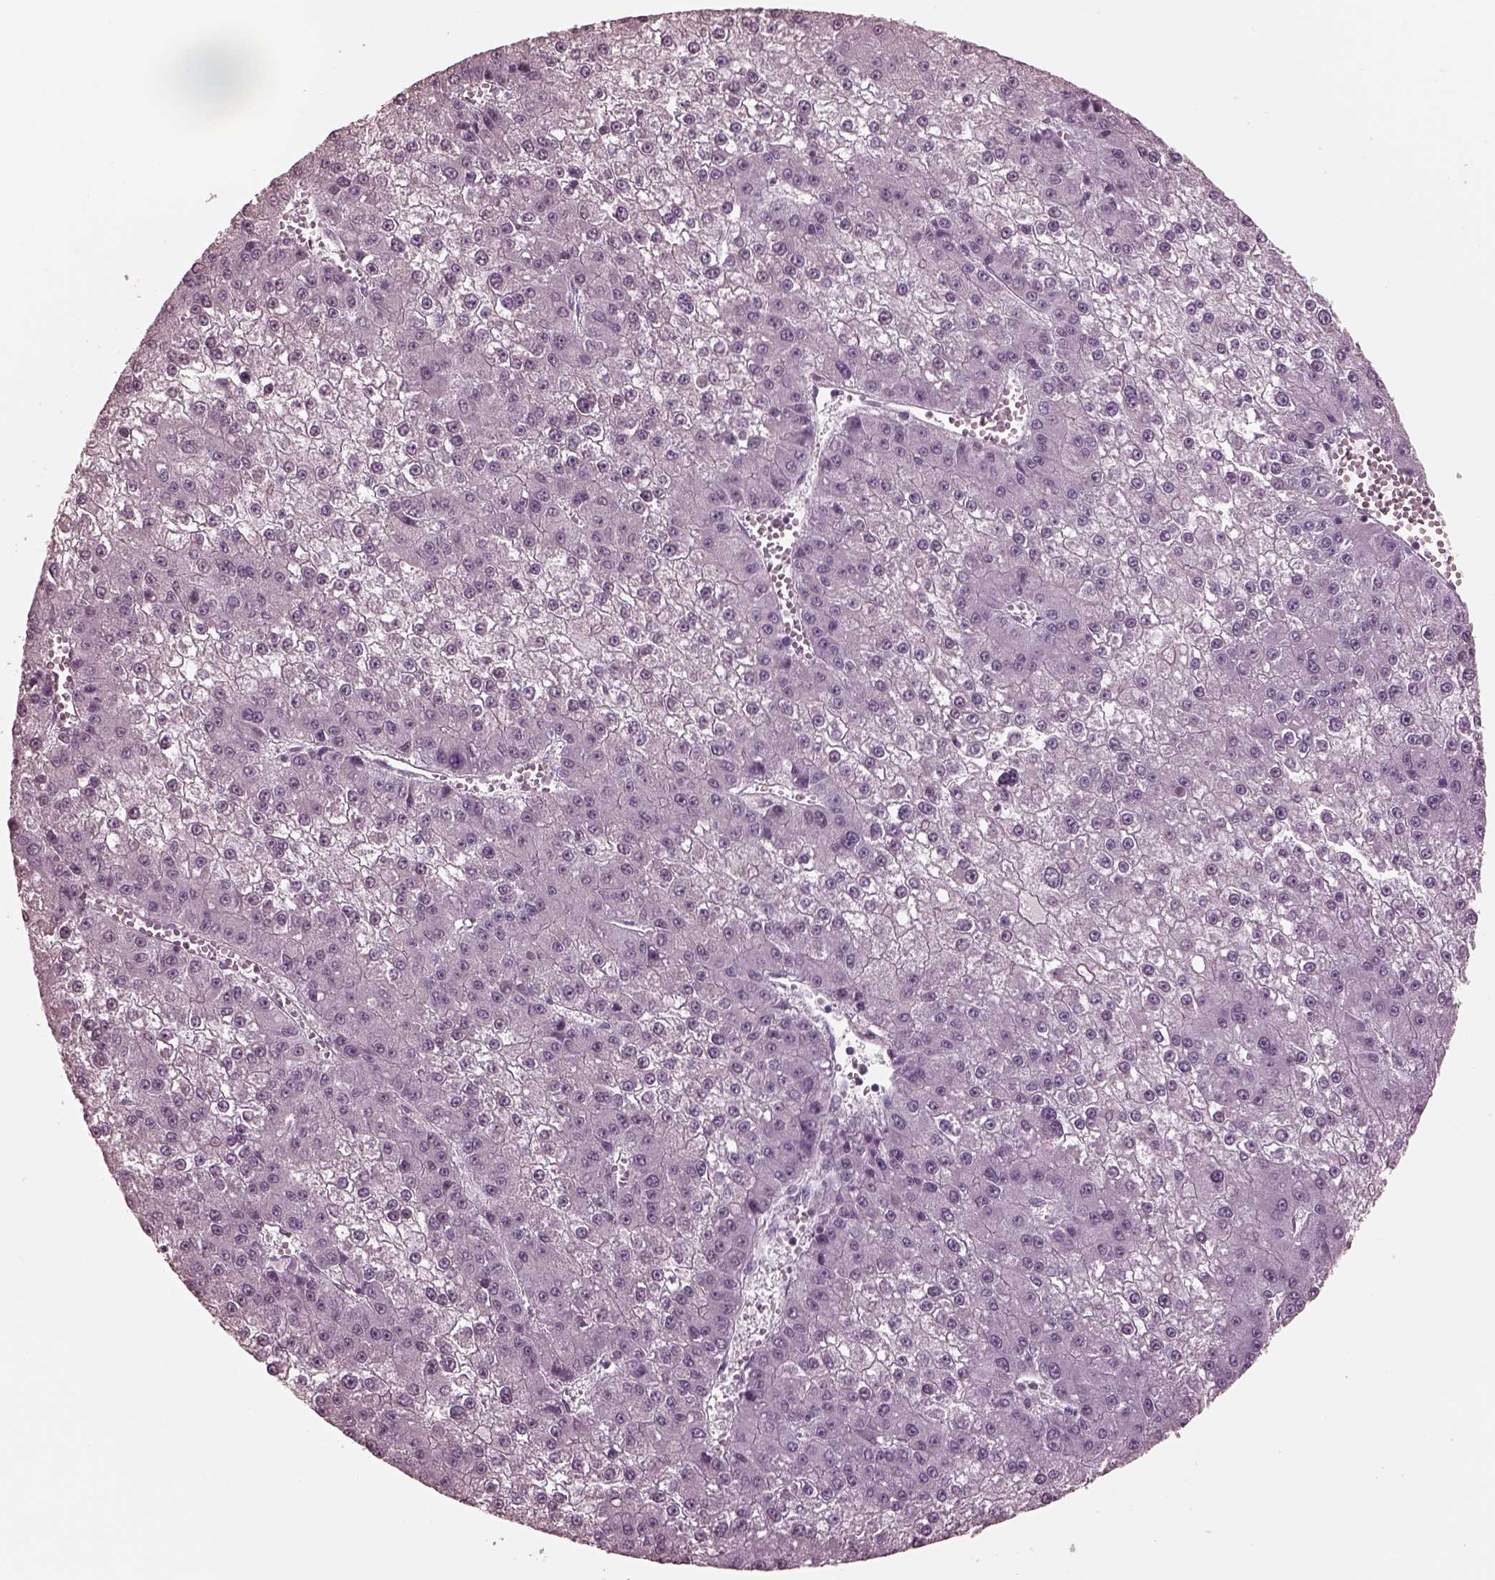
{"staining": {"intensity": "negative", "quantity": "none", "location": "none"}, "tissue": "liver cancer", "cell_type": "Tumor cells", "image_type": "cancer", "snomed": [{"axis": "morphology", "description": "Carcinoma, Hepatocellular, NOS"}, {"axis": "topography", "description": "Liver"}], "caption": "An image of human hepatocellular carcinoma (liver) is negative for staining in tumor cells. (DAB (3,3'-diaminobenzidine) IHC visualized using brightfield microscopy, high magnification).", "gene": "TSKS", "patient": {"sex": "female", "age": 73}}